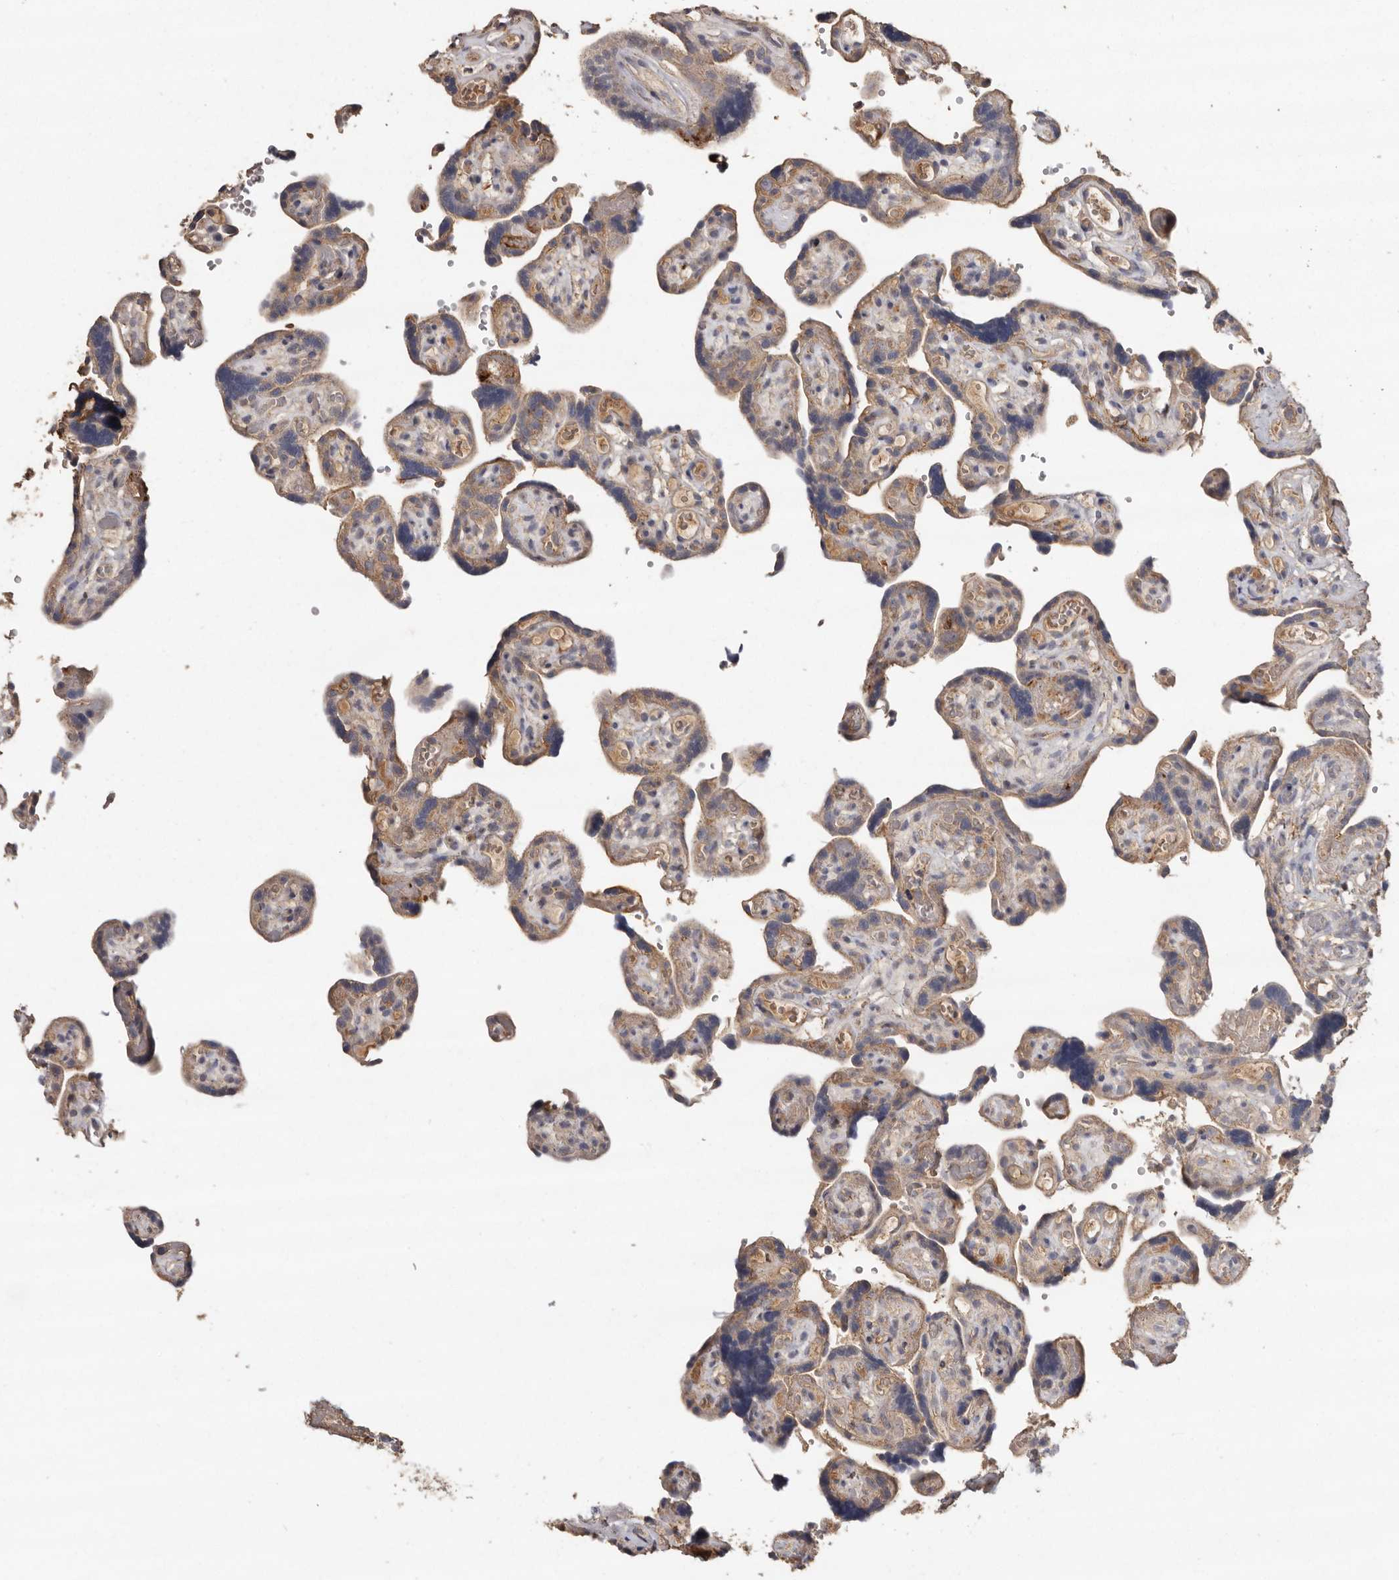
{"staining": {"intensity": "weak", "quantity": ">75%", "location": "cytoplasmic/membranous"}, "tissue": "placenta", "cell_type": "Decidual cells", "image_type": "normal", "snomed": [{"axis": "morphology", "description": "Normal tissue, NOS"}, {"axis": "topography", "description": "Placenta"}], "caption": "Protein staining displays weak cytoplasmic/membranous expression in about >75% of decidual cells in unremarkable placenta.", "gene": "RWDD1", "patient": {"sex": "female", "age": 30}}